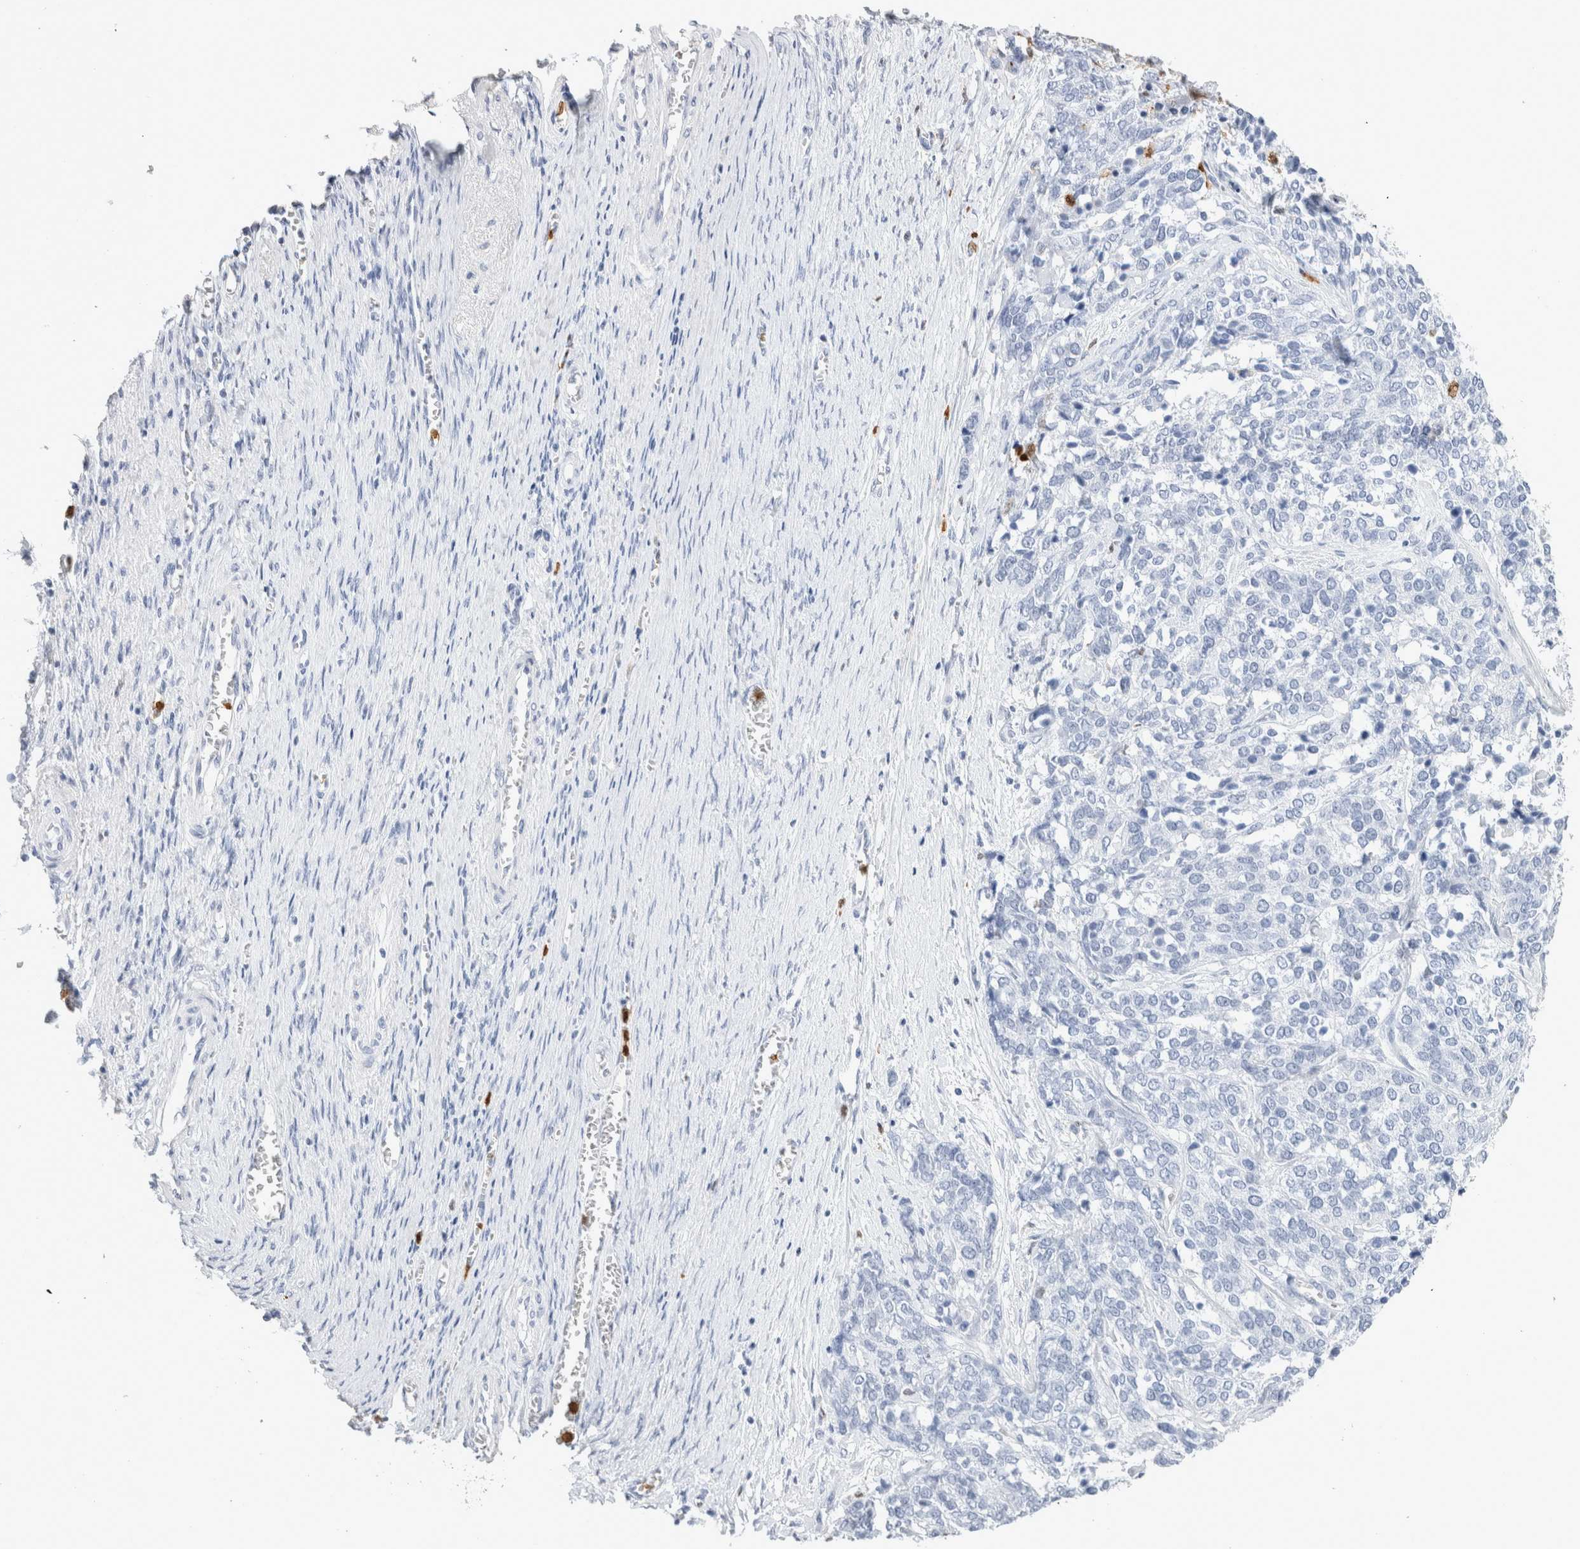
{"staining": {"intensity": "negative", "quantity": "none", "location": "none"}, "tissue": "ovarian cancer", "cell_type": "Tumor cells", "image_type": "cancer", "snomed": [{"axis": "morphology", "description": "Cystadenocarcinoma, serous, NOS"}, {"axis": "topography", "description": "Ovary"}], "caption": "There is no significant positivity in tumor cells of ovarian cancer (serous cystadenocarcinoma).", "gene": "SLC10A5", "patient": {"sex": "female", "age": 44}}